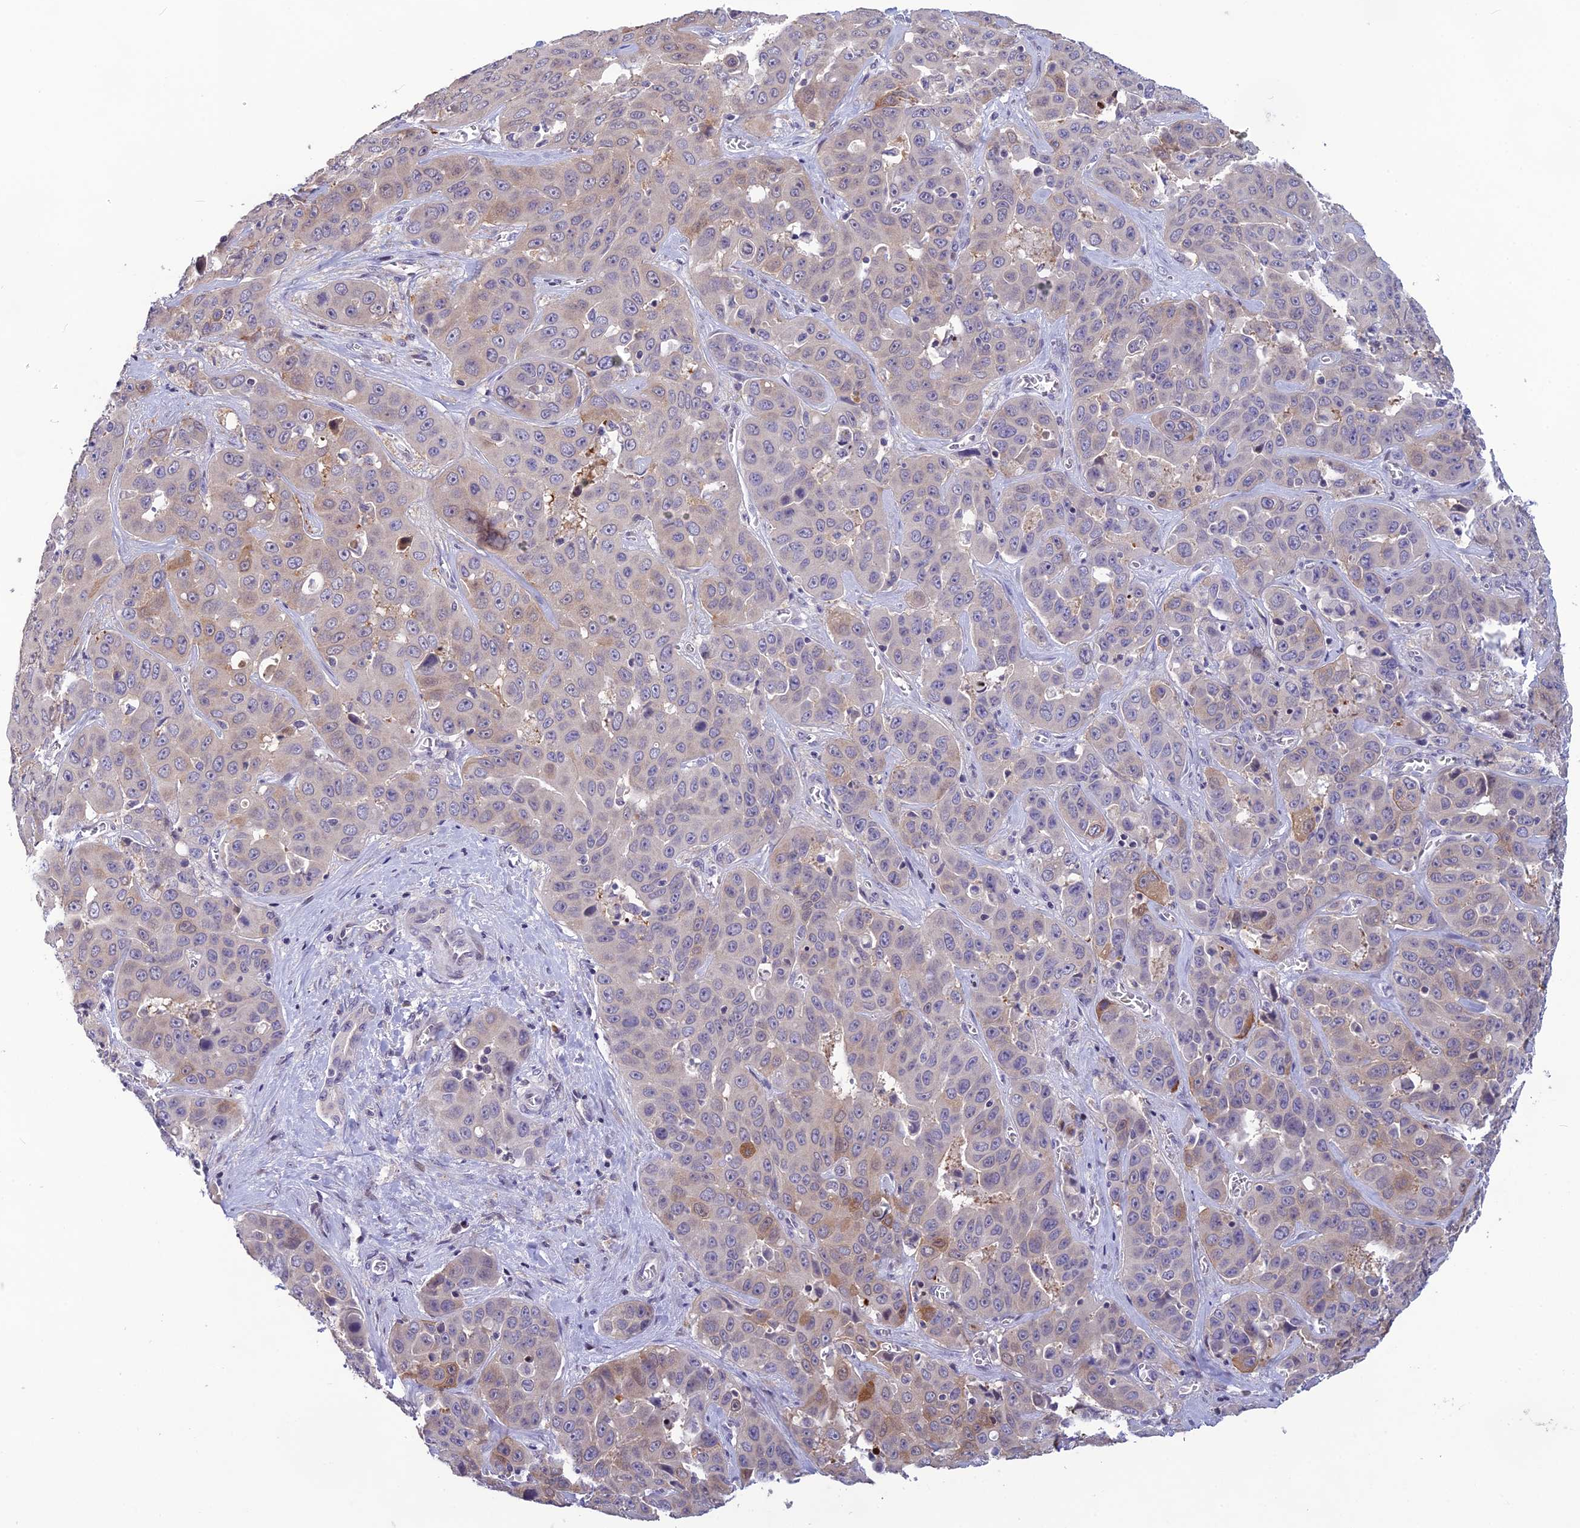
{"staining": {"intensity": "moderate", "quantity": "<25%", "location": "cytoplasmic/membranous"}, "tissue": "liver cancer", "cell_type": "Tumor cells", "image_type": "cancer", "snomed": [{"axis": "morphology", "description": "Cholangiocarcinoma"}, {"axis": "topography", "description": "Liver"}], "caption": "This micrograph demonstrates cholangiocarcinoma (liver) stained with immunohistochemistry to label a protein in brown. The cytoplasmic/membranous of tumor cells show moderate positivity for the protein. Nuclei are counter-stained blue.", "gene": "TMEM134", "patient": {"sex": "female", "age": 52}}